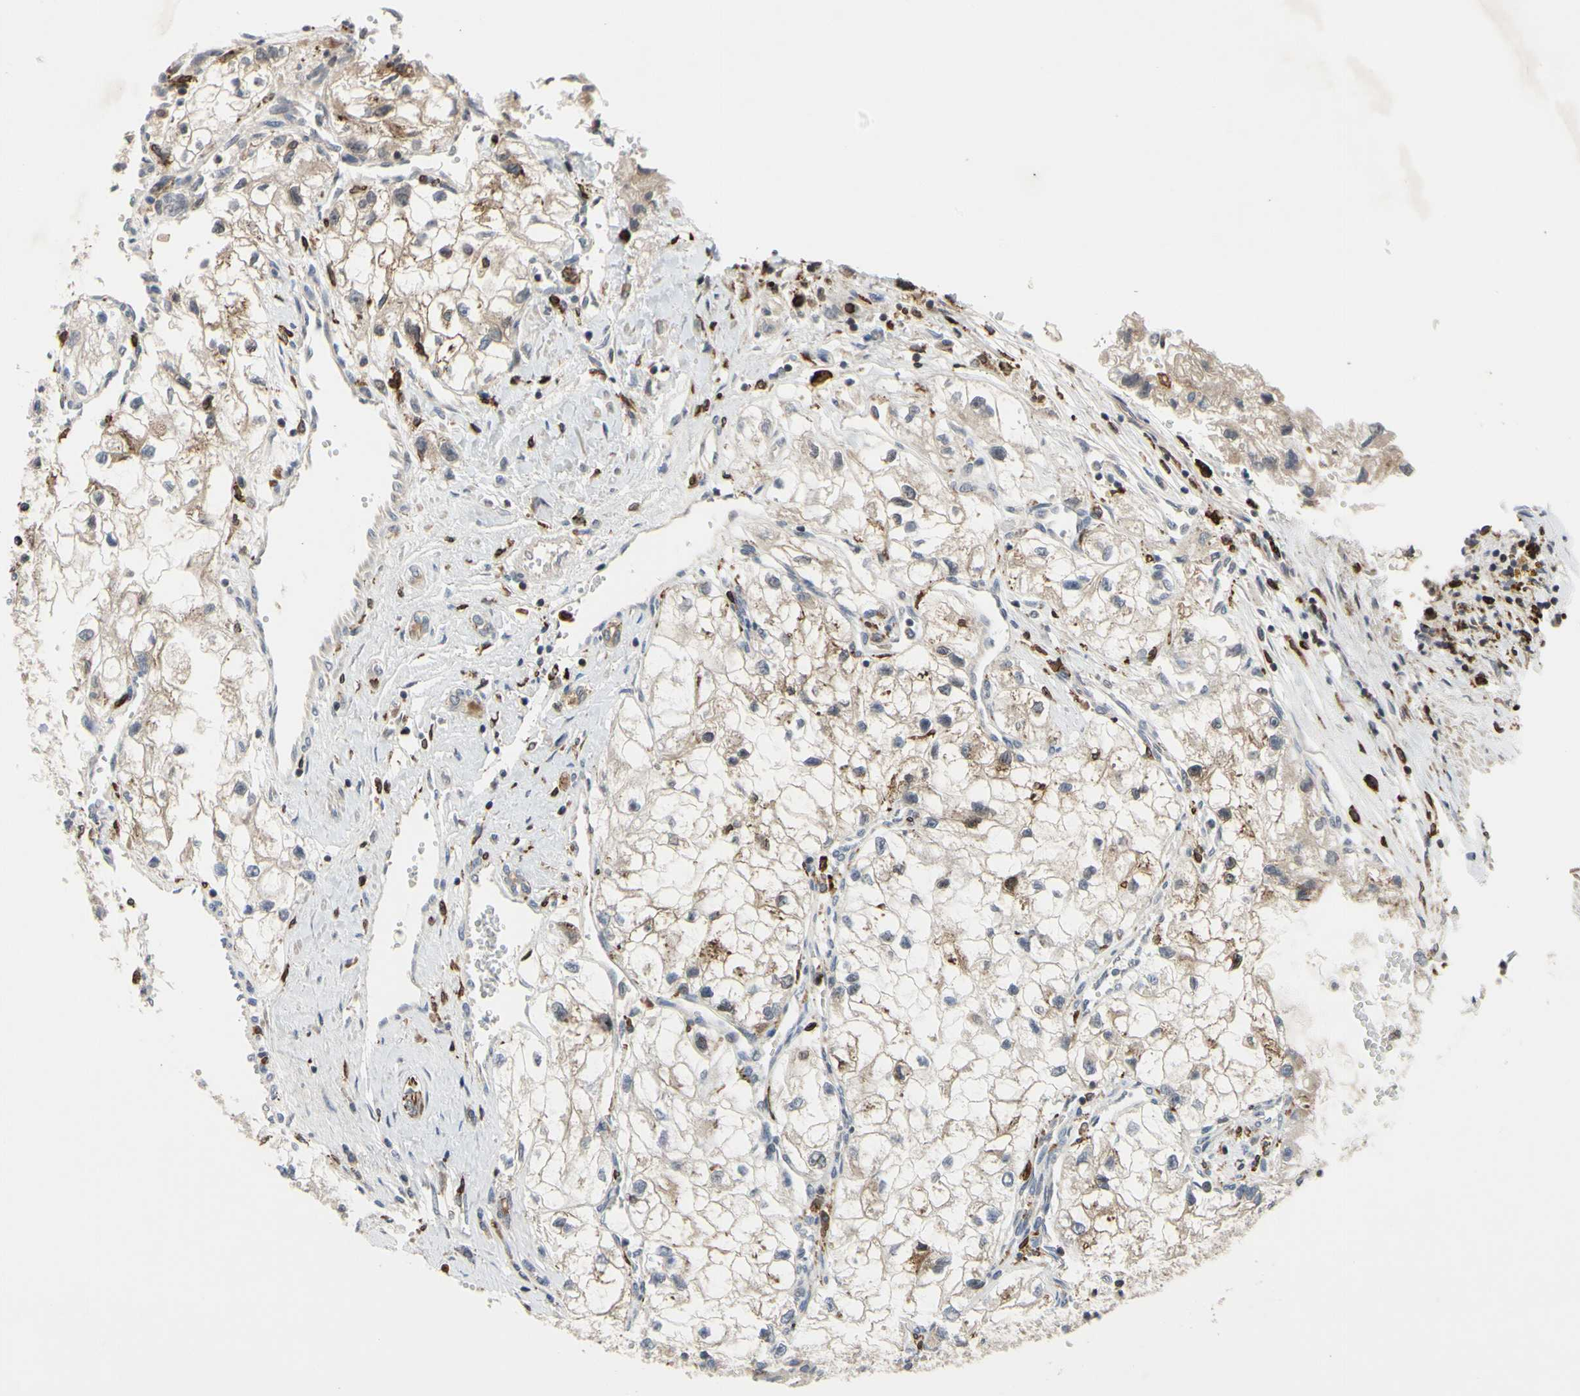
{"staining": {"intensity": "negative", "quantity": "none", "location": "none"}, "tissue": "renal cancer", "cell_type": "Tumor cells", "image_type": "cancer", "snomed": [{"axis": "morphology", "description": "Adenocarcinoma, NOS"}, {"axis": "topography", "description": "Kidney"}], "caption": "Immunohistochemistry (IHC) of human adenocarcinoma (renal) shows no expression in tumor cells.", "gene": "PLXNA2", "patient": {"sex": "female", "age": 70}}